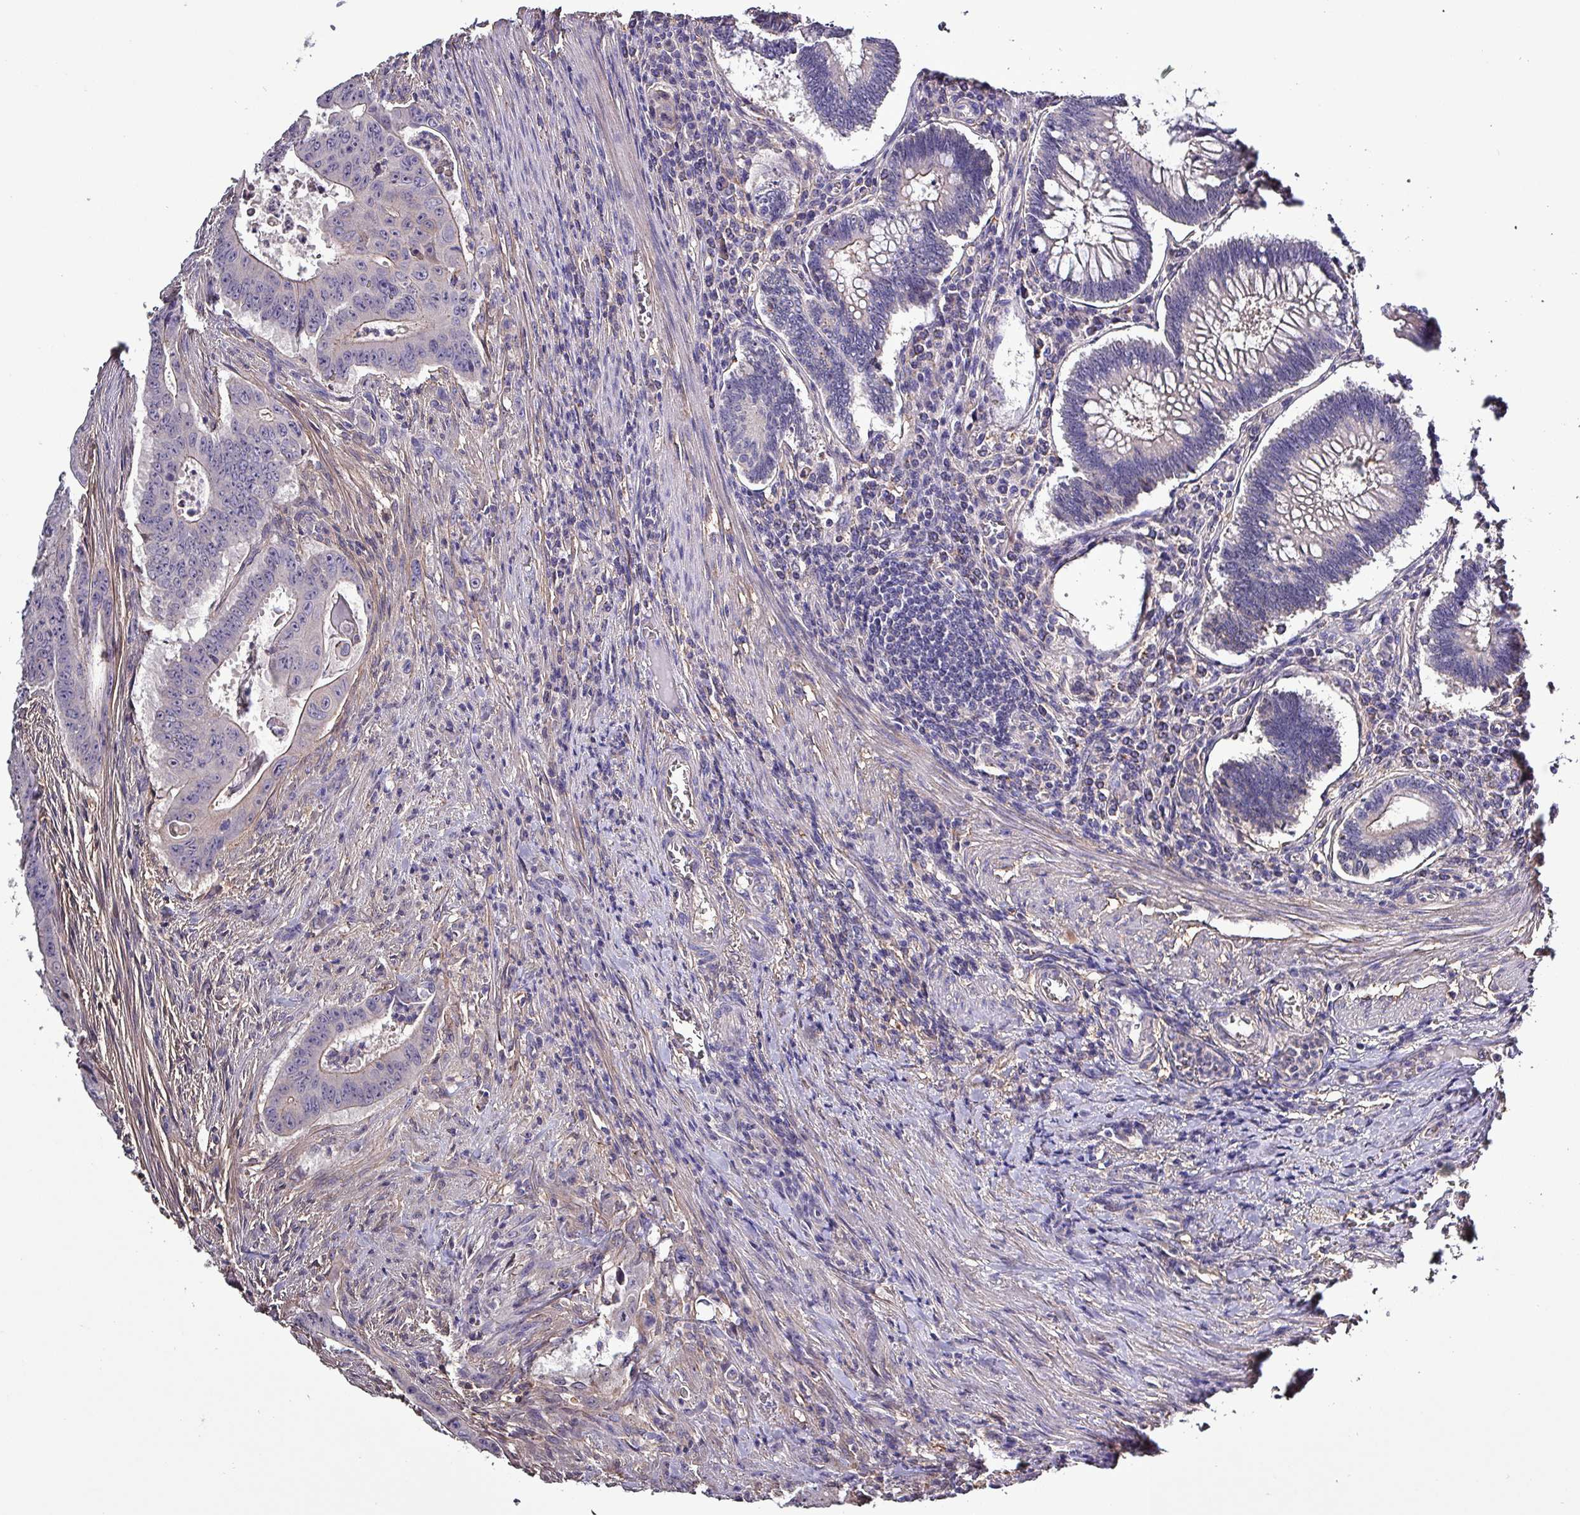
{"staining": {"intensity": "negative", "quantity": "none", "location": "none"}, "tissue": "colorectal cancer", "cell_type": "Tumor cells", "image_type": "cancer", "snomed": [{"axis": "morphology", "description": "Adenocarcinoma, NOS"}, {"axis": "topography", "description": "Rectum"}], "caption": "Immunohistochemistry micrograph of neoplastic tissue: human colorectal cancer stained with DAB (3,3'-diaminobenzidine) exhibits no significant protein staining in tumor cells.", "gene": "HTRA4", "patient": {"sex": "female", "age": 75}}